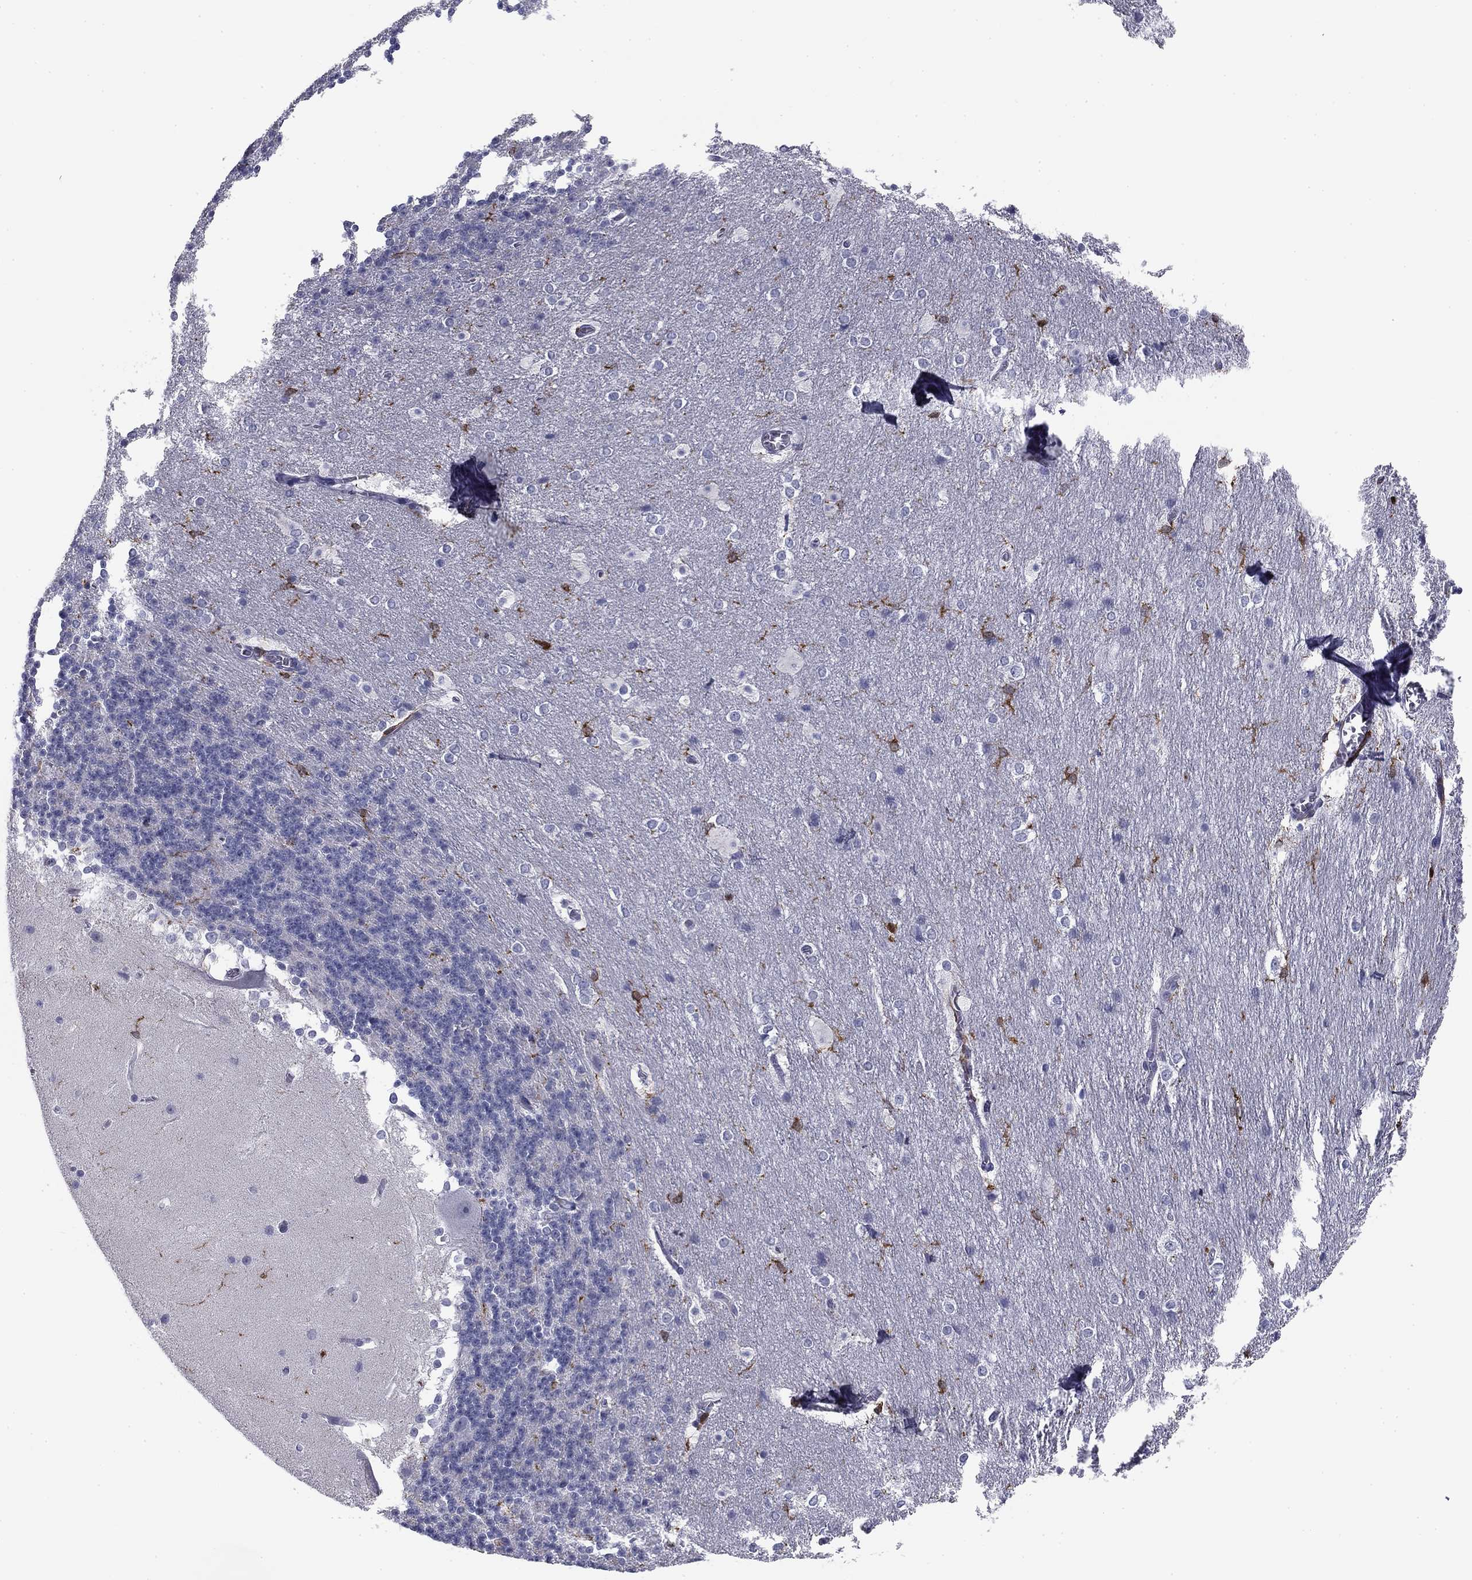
{"staining": {"intensity": "negative", "quantity": "none", "location": "none"}, "tissue": "cerebellum", "cell_type": "Cells in granular layer", "image_type": "normal", "snomed": [{"axis": "morphology", "description": "Normal tissue, NOS"}, {"axis": "topography", "description": "Cerebellum"}], "caption": "Micrograph shows no significant protein expression in cells in granular layer of normal cerebellum. (Stains: DAB immunohistochemistry with hematoxylin counter stain, Microscopy: brightfield microscopy at high magnification).", "gene": "PLCB2", "patient": {"sex": "female", "age": 19}}